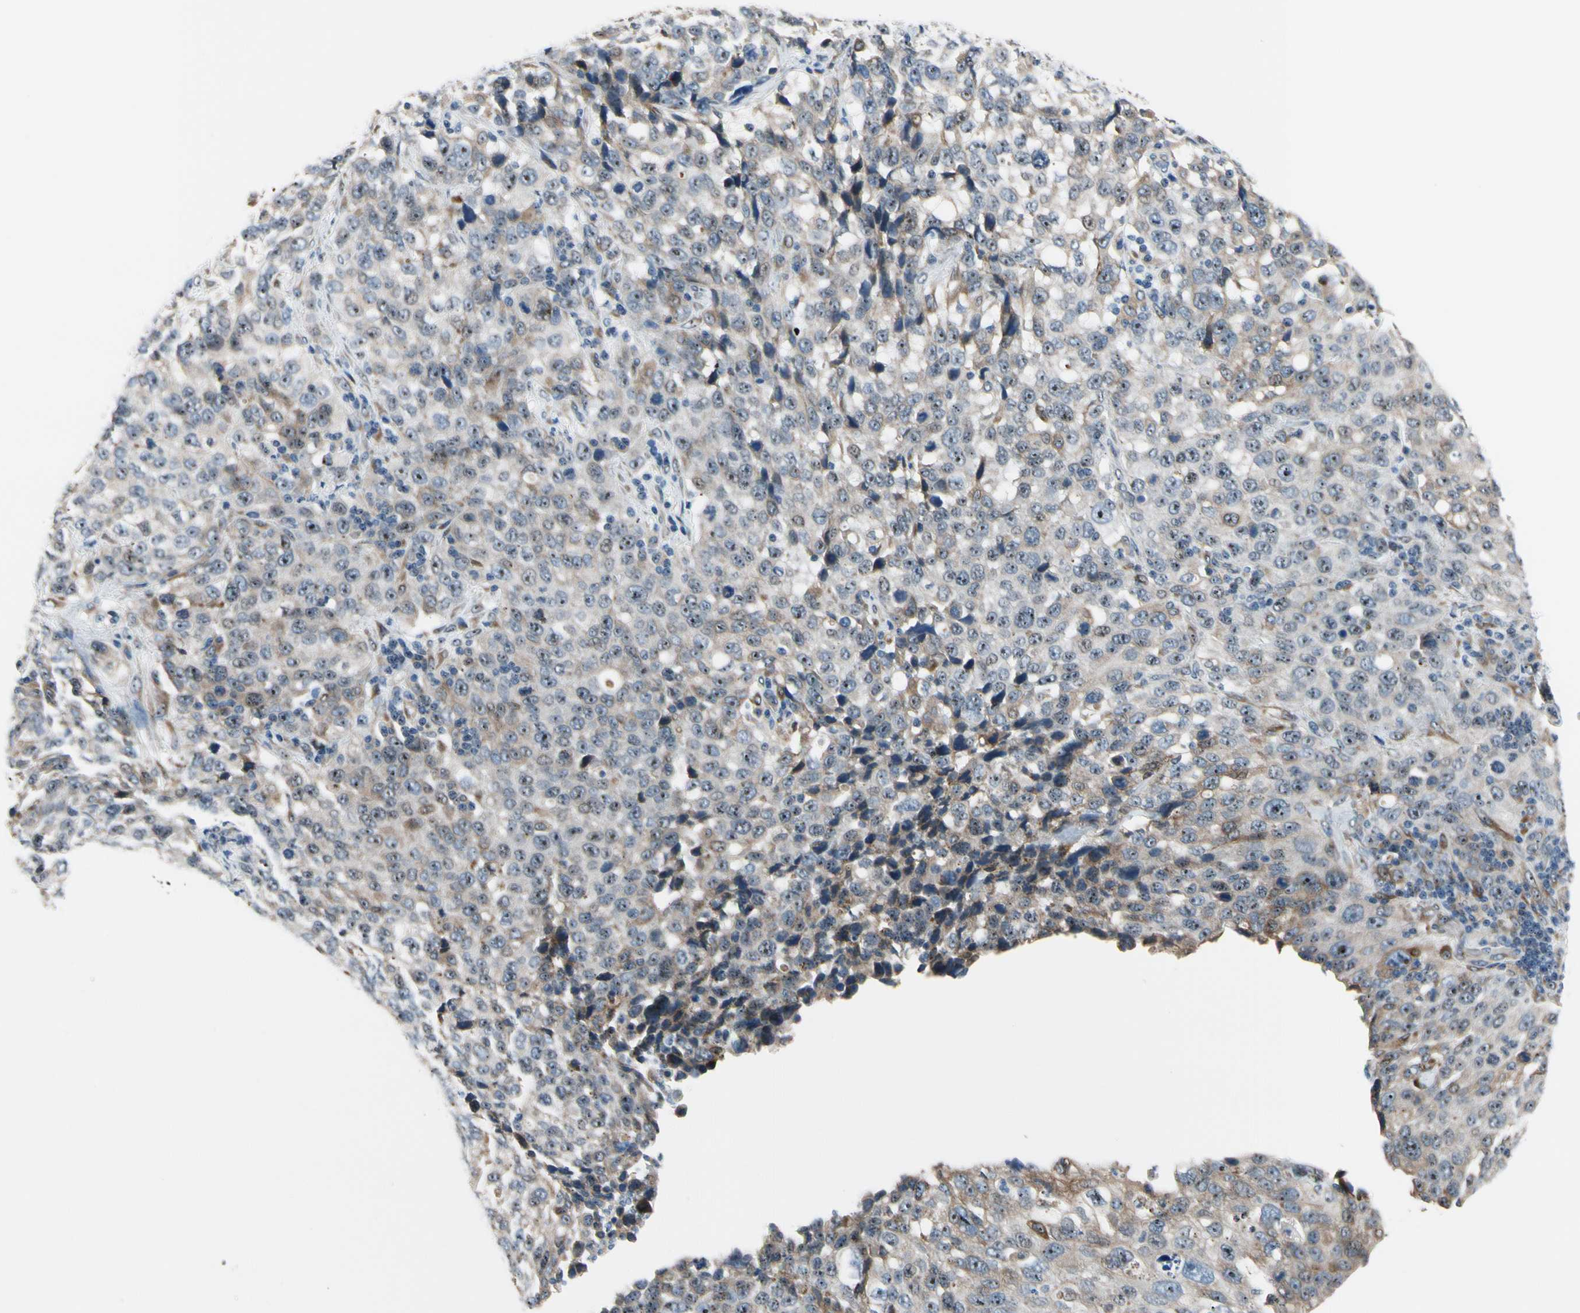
{"staining": {"intensity": "weak", "quantity": ">75%", "location": "cytoplasmic/membranous"}, "tissue": "stomach cancer", "cell_type": "Tumor cells", "image_type": "cancer", "snomed": [{"axis": "morphology", "description": "Normal tissue, NOS"}, {"axis": "morphology", "description": "Adenocarcinoma, NOS"}, {"axis": "topography", "description": "Stomach"}], "caption": "The micrograph reveals a brown stain indicating the presence of a protein in the cytoplasmic/membranous of tumor cells in adenocarcinoma (stomach).", "gene": "TMED7", "patient": {"sex": "male", "age": 48}}